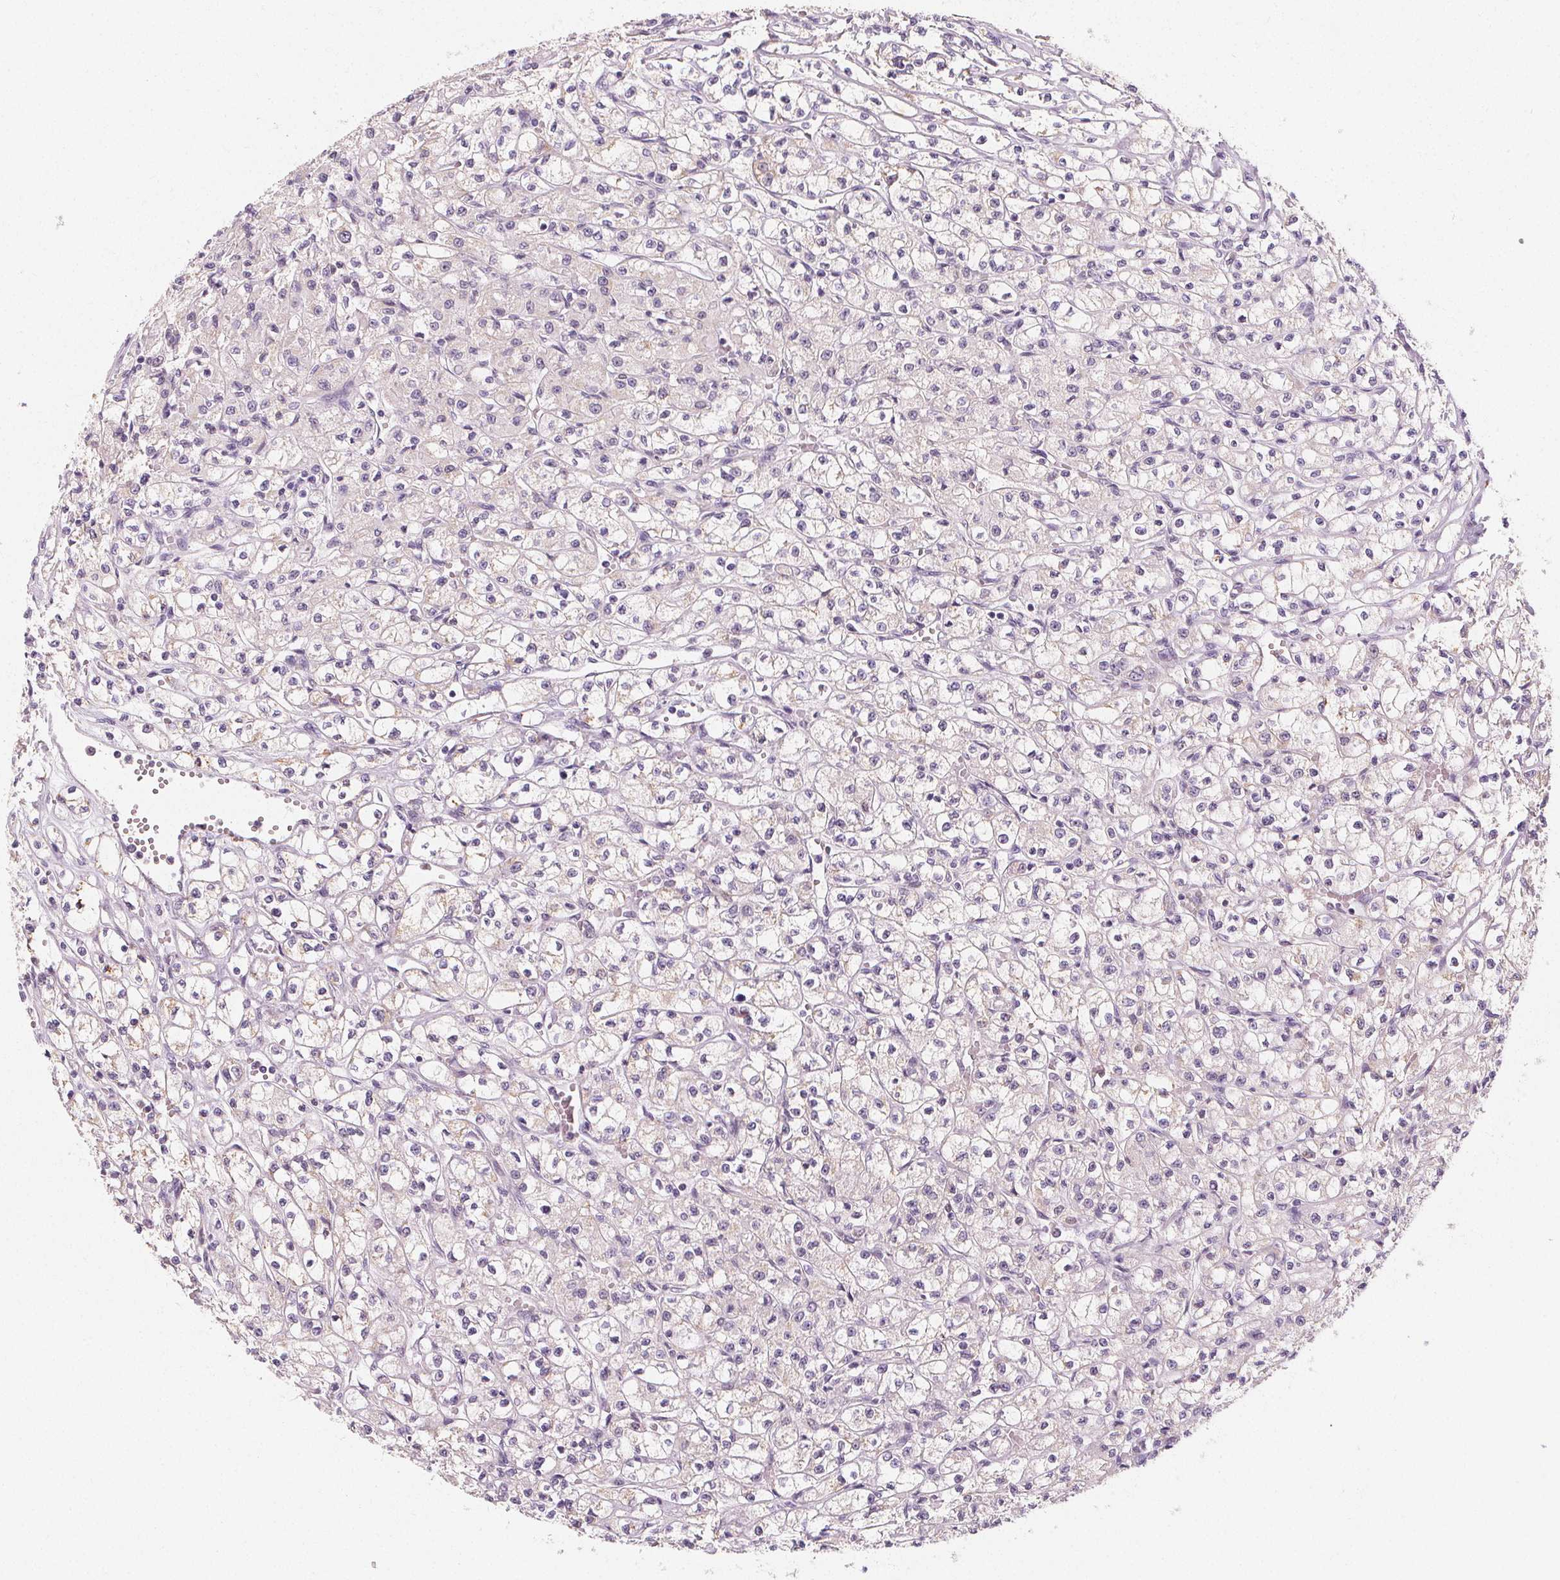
{"staining": {"intensity": "negative", "quantity": "none", "location": "none"}, "tissue": "renal cancer", "cell_type": "Tumor cells", "image_type": "cancer", "snomed": [{"axis": "morphology", "description": "Adenocarcinoma, NOS"}, {"axis": "topography", "description": "Kidney"}], "caption": "This is an immunohistochemistry (IHC) histopathology image of human renal cancer (adenocarcinoma). There is no expression in tumor cells.", "gene": "DBX2", "patient": {"sex": "female", "age": 70}}